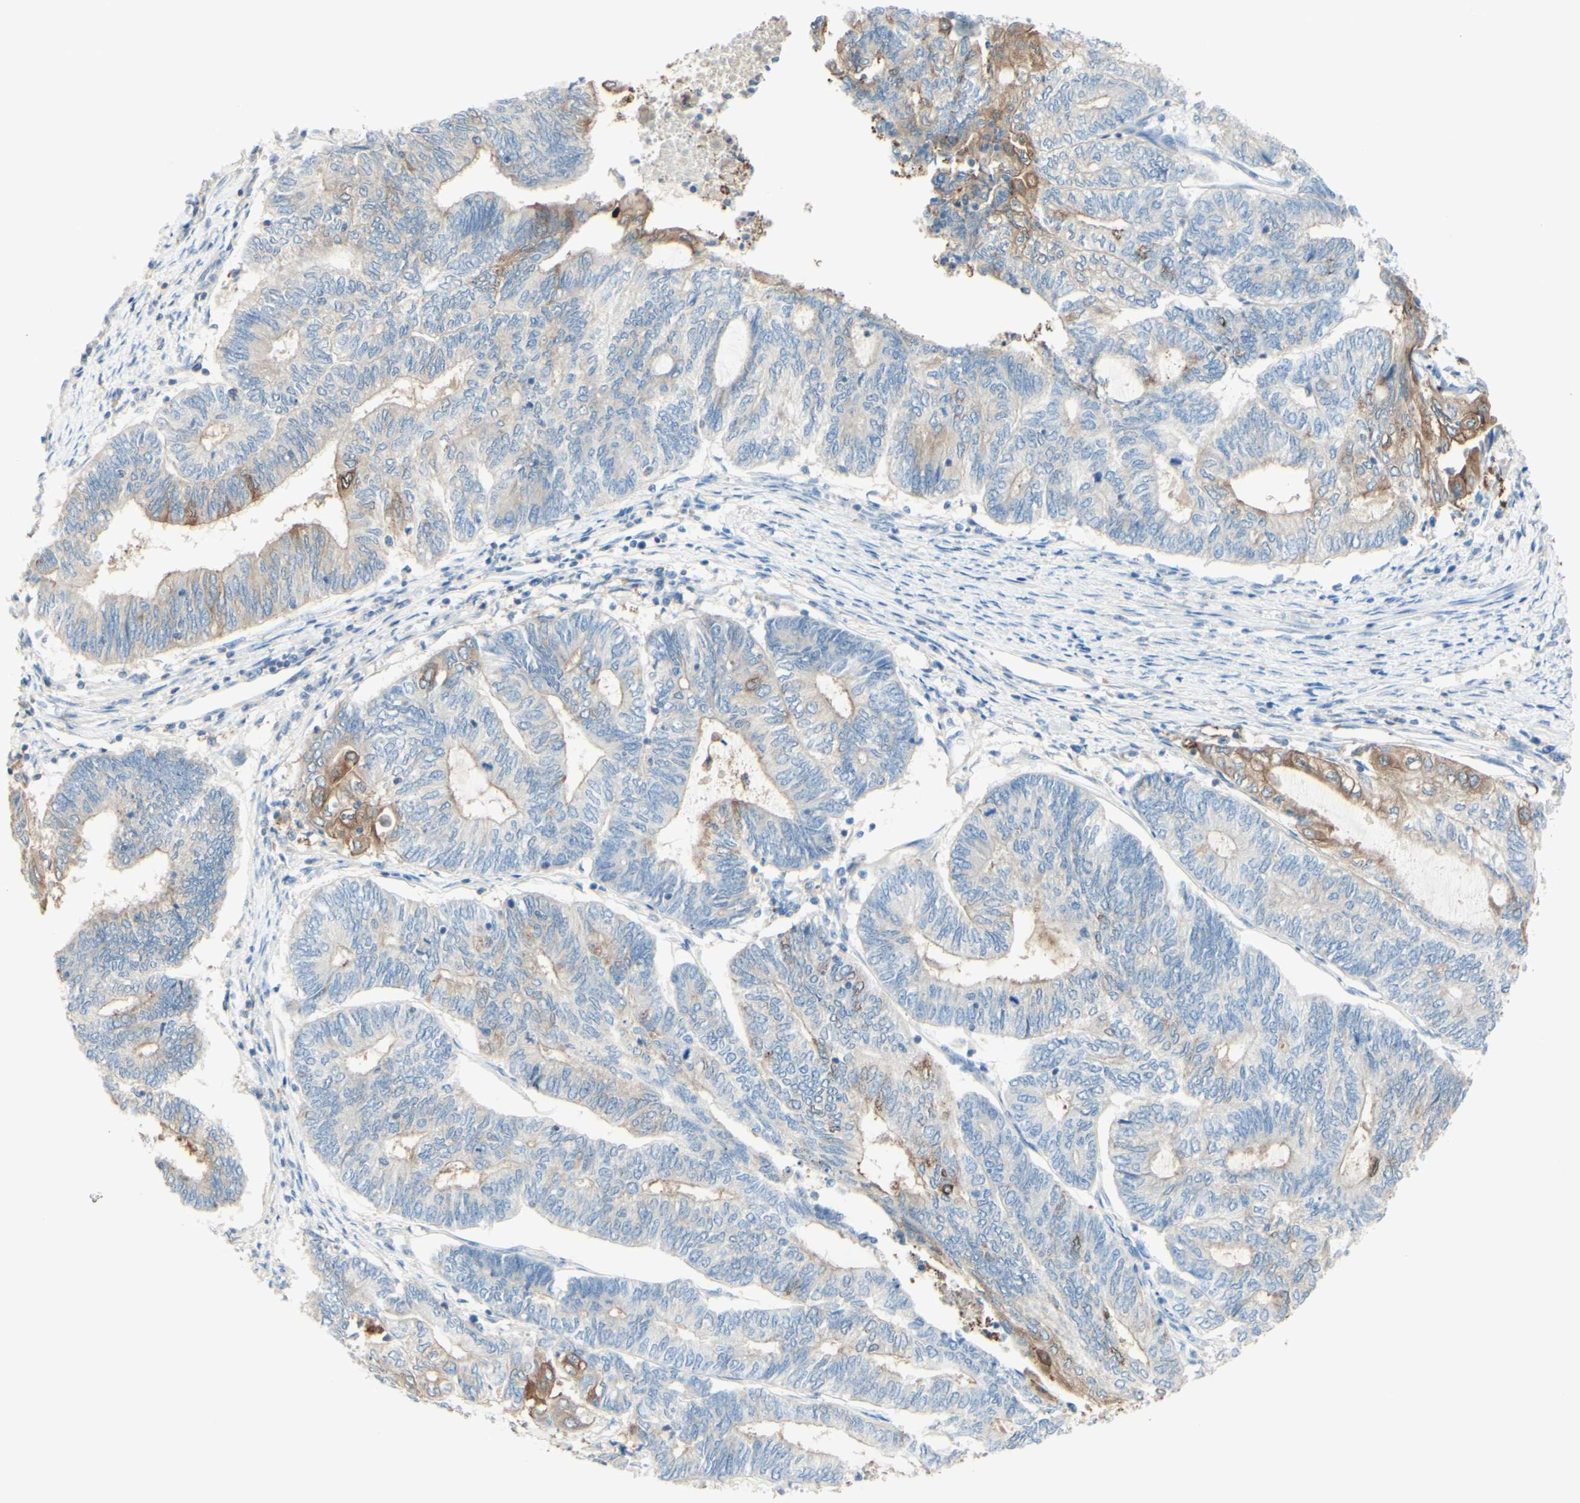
{"staining": {"intensity": "moderate", "quantity": "<25%", "location": "cytoplasmic/membranous"}, "tissue": "endometrial cancer", "cell_type": "Tumor cells", "image_type": "cancer", "snomed": [{"axis": "morphology", "description": "Adenocarcinoma, NOS"}, {"axis": "topography", "description": "Uterus"}, {"axis": "topography", "description": "Endometrium"}], "caption": "Endometrial cancer stained with immunohistochemistry (IHC) displays moderate cytoplasmic/membranous expression in about <25% of tumor cells. (DAB IHC with brightfield microscopy, high magnification).", "gene": "MTM1", "patient": {"sex": "female", "age": 70}}